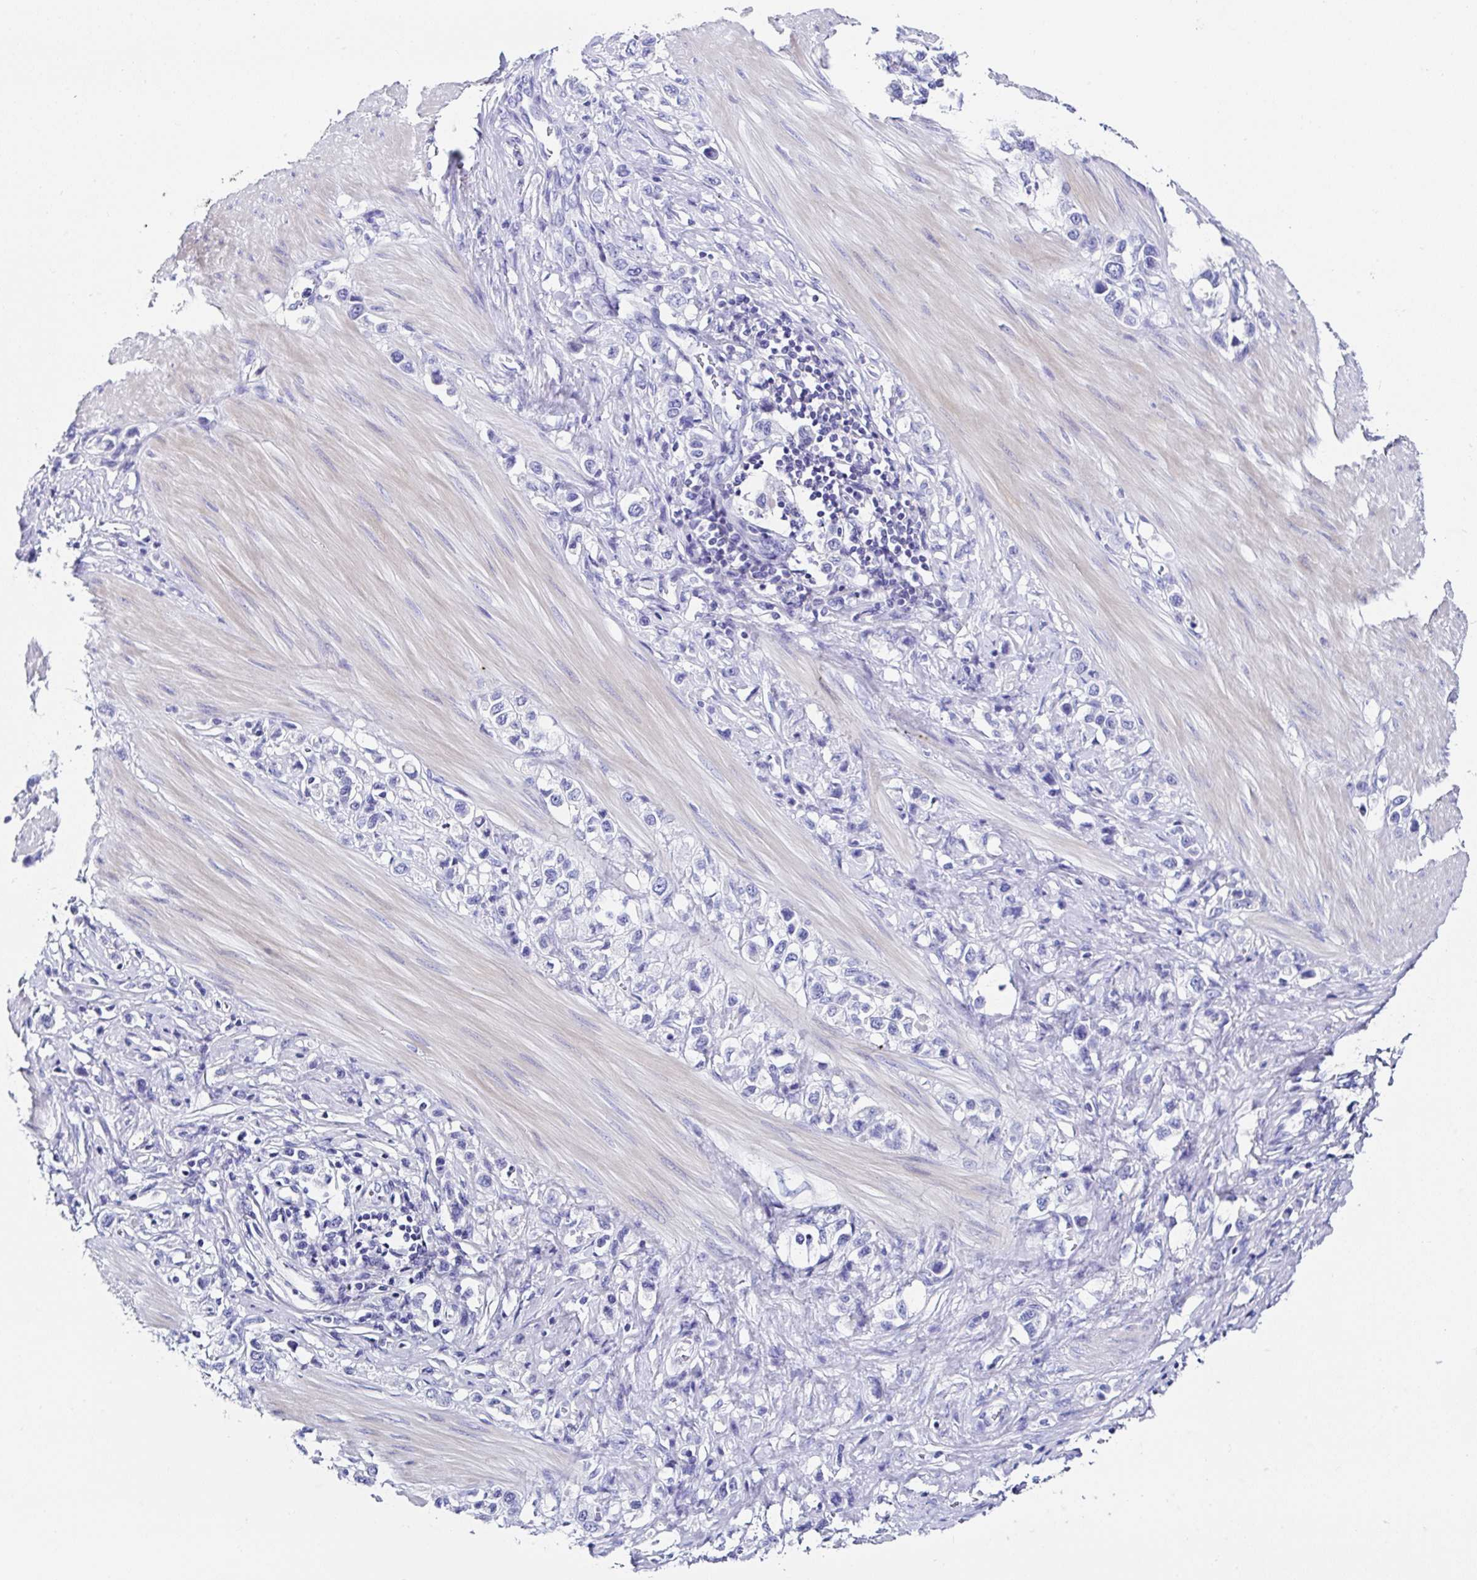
{"staining": {"intensity": "negative", "quantity": "none", "location": "none"}, "tissue": "stomach cancer", "cell_type": "Tumor cells", "image_type": "cancer", "snomed": [{"axis": "morphology", "description": "Adenocarcinoma, NOS"}, {"axis": "topography", "description": "Stomach"}], "caption": "High power microscopy image of an immunohistochemistry (IHC) image of stomach cancer, revealing no significant positivity in tumor cells.", "gene": "UGT3A1", "patient": {"sex": "female", "age": 65}}